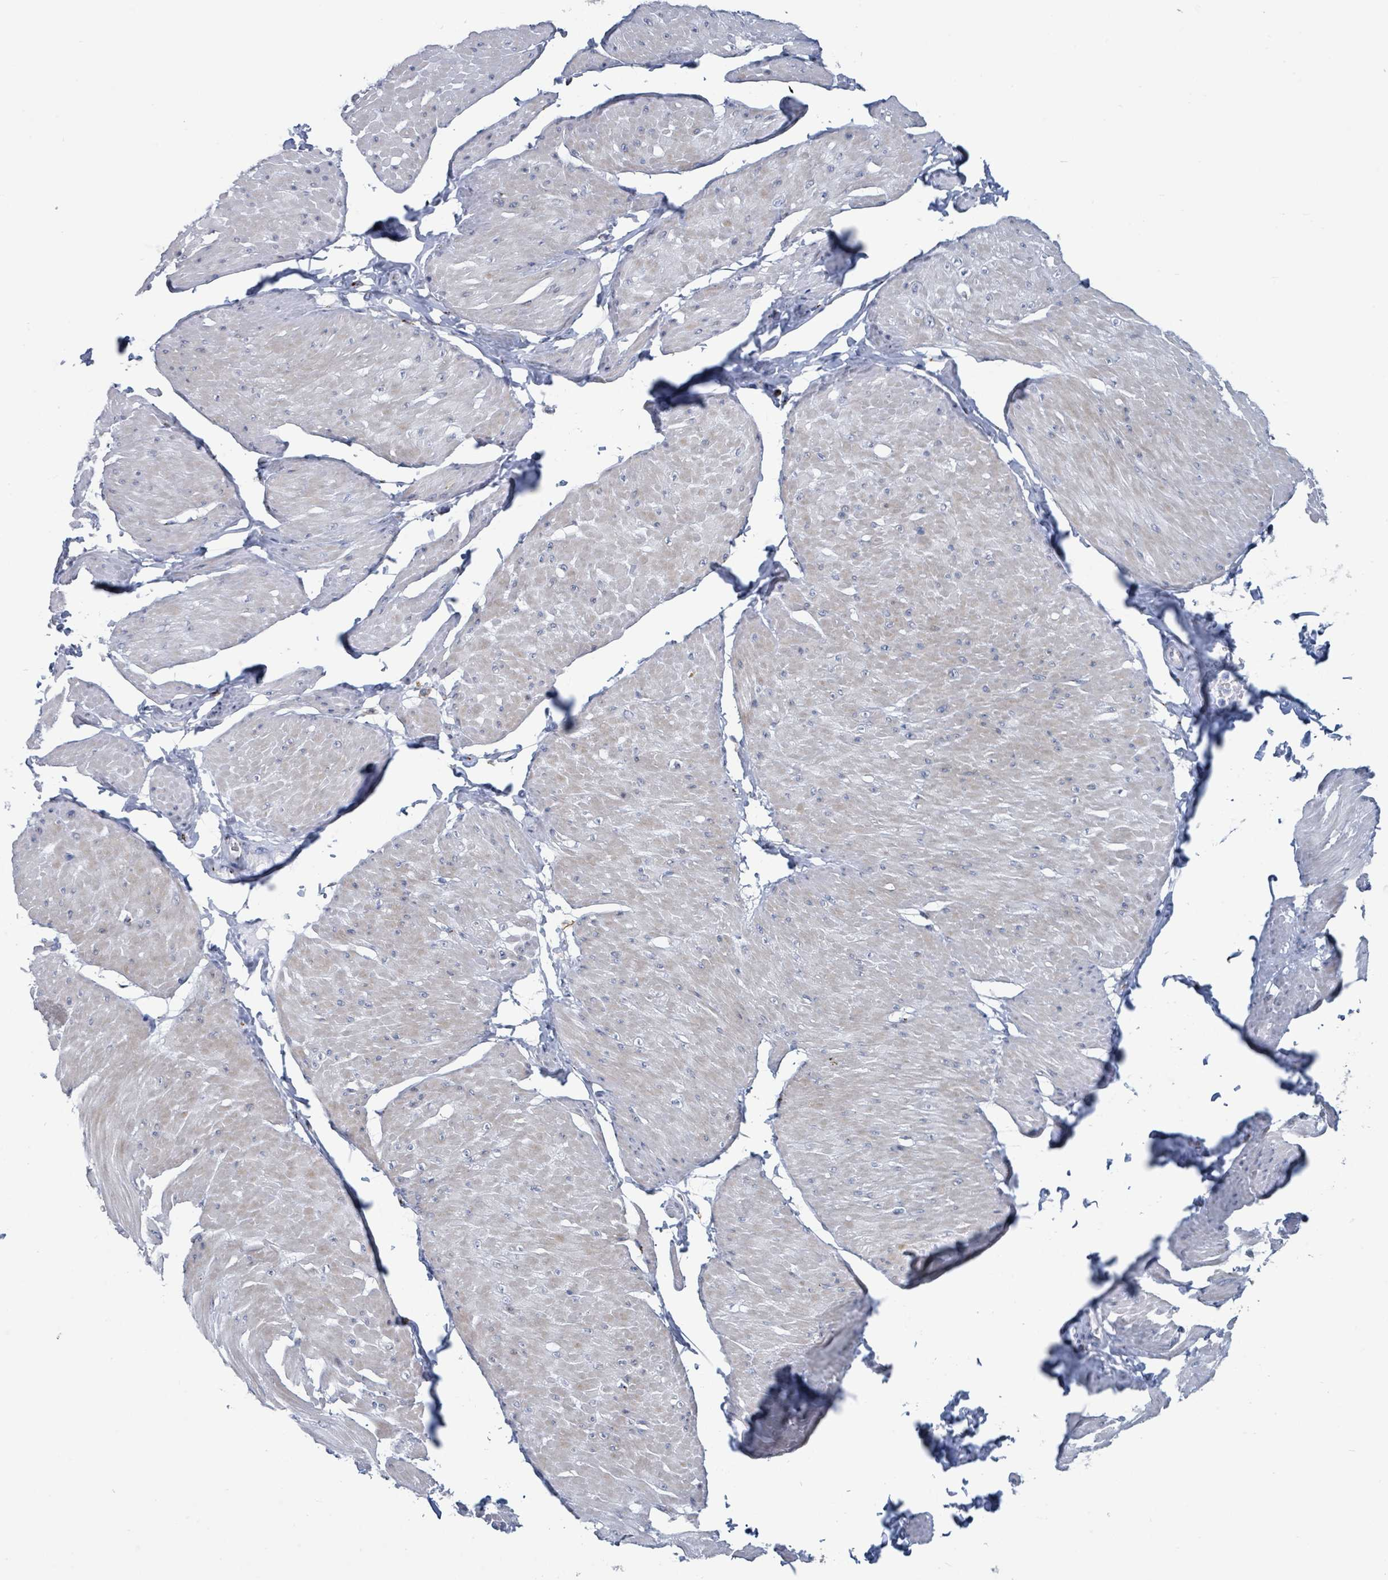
{"staining": {"intensity": "negative", "quantity": "none", "location": "none"}, "tissue": "smooth muscle", "cell_type": "Smooth muscle cells", "image_type": "normal", "snomed": [{"axis": "morphology", "description": "Urothelial carcinoma, High grade"}, {"axis": "topography", "description": "Urinary bladder"}], "caption": "IHC image of normal human smooth muscle stained for a protein (brown), which reveals no positivity in smooth muscle cells. Brightfield microscopy of IHC stained with DAB (brown) and hematoxylin (blue), captured at high magnification.", "gene": "DCAF5", "patient": {"sex": "male", "age": 46}}